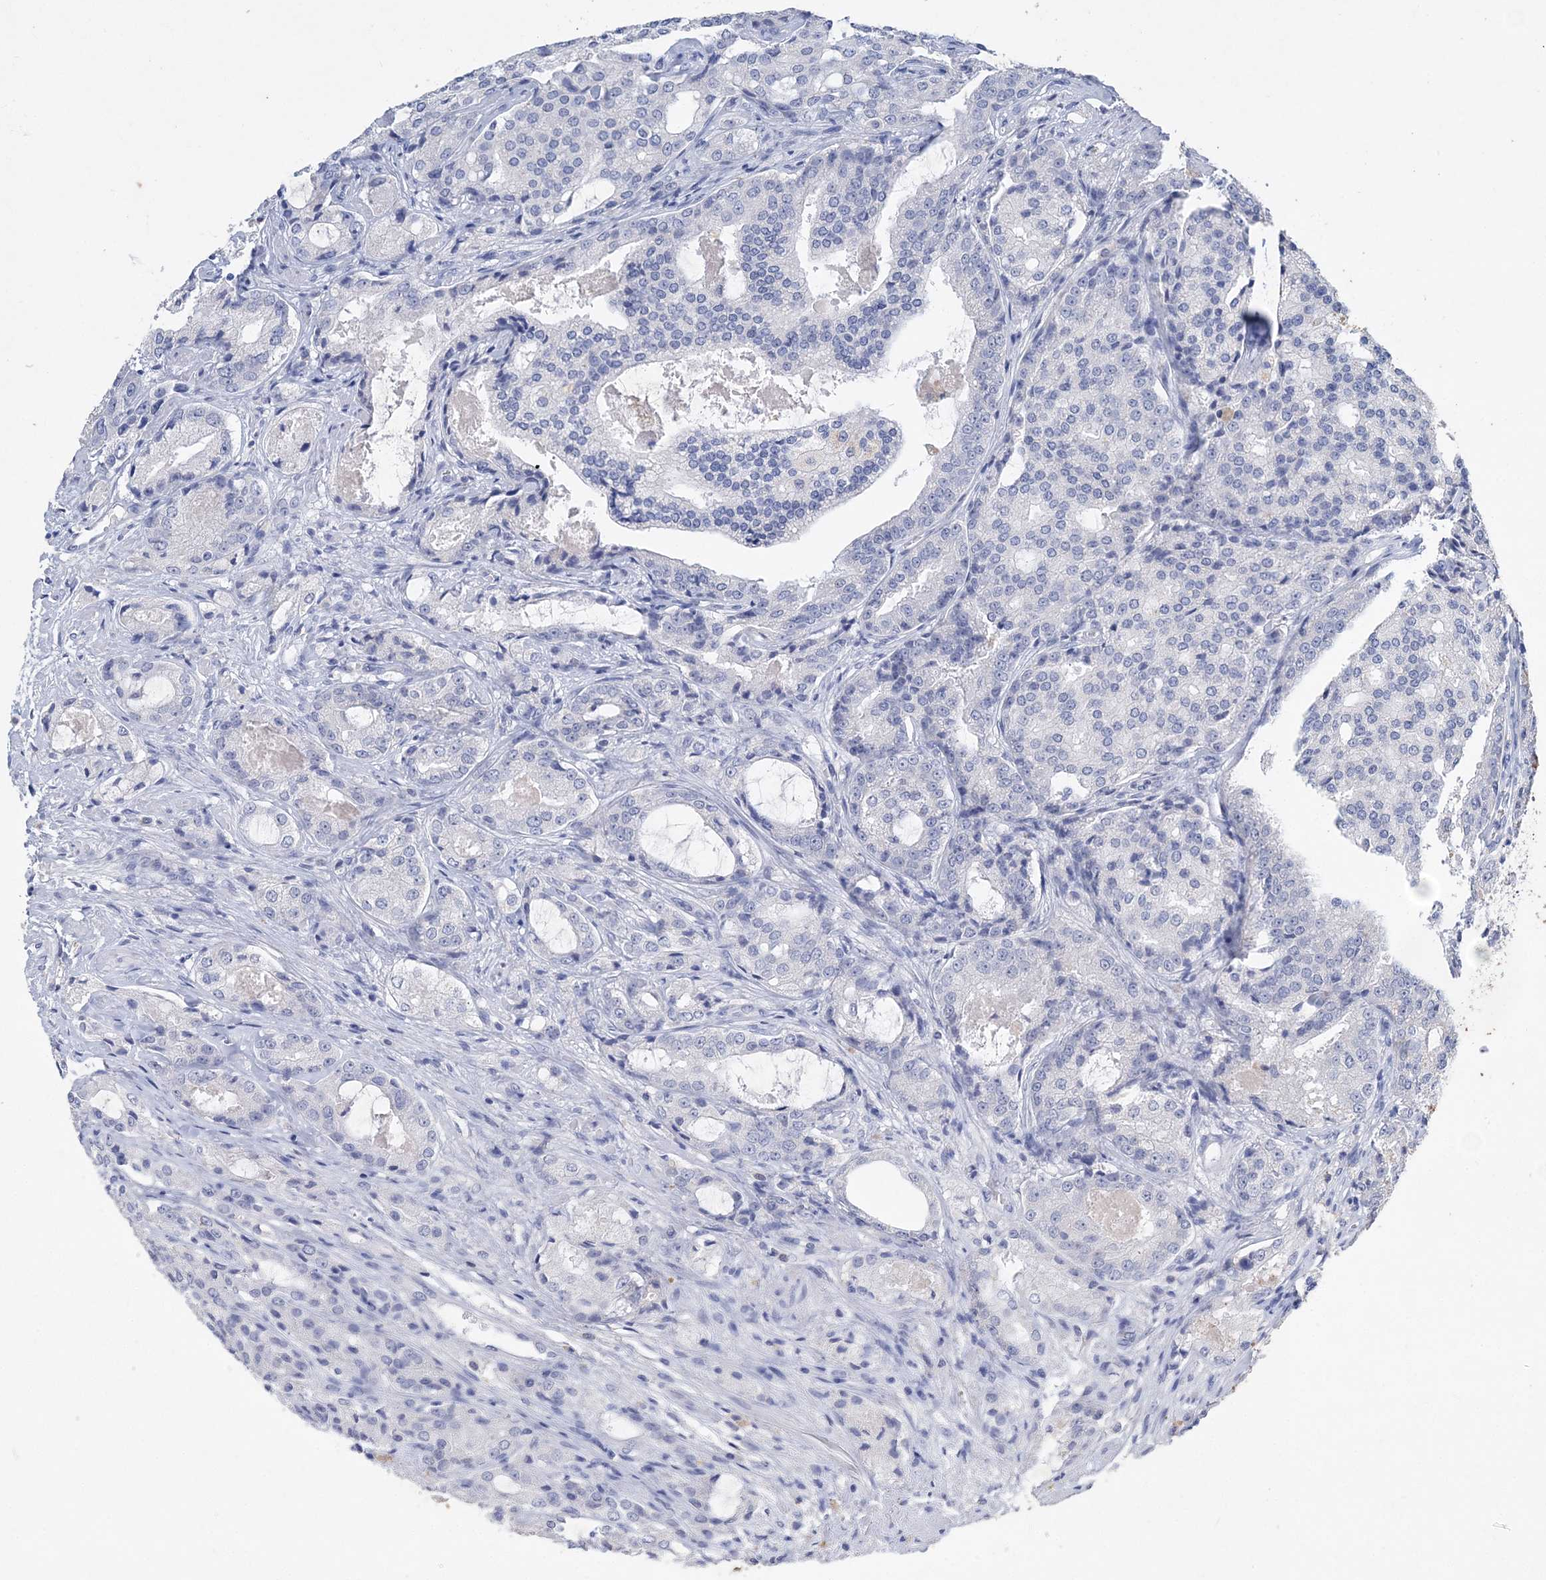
{"staining": {"intensity": "negative", "quantity": "none", "location": "none"}, "tissue": "prostate cancer", "cell_type": "Tumor cells", "image_type": "cancer", "snomed": [{"axis": "morphology", "description": "Adenocarcinoma, High grade"}, {"axis": "topography", "description": "Prostate"}], "caption": "Immunohistochemistry (IHC) micrograph of human prostate cancer (adenocarcinoma (high-grade)) stained for a protein (brown), which exhibits no staining in tumor cells.", "gene": "COPS8", "patient": {"sex": "male", "age": 72}}